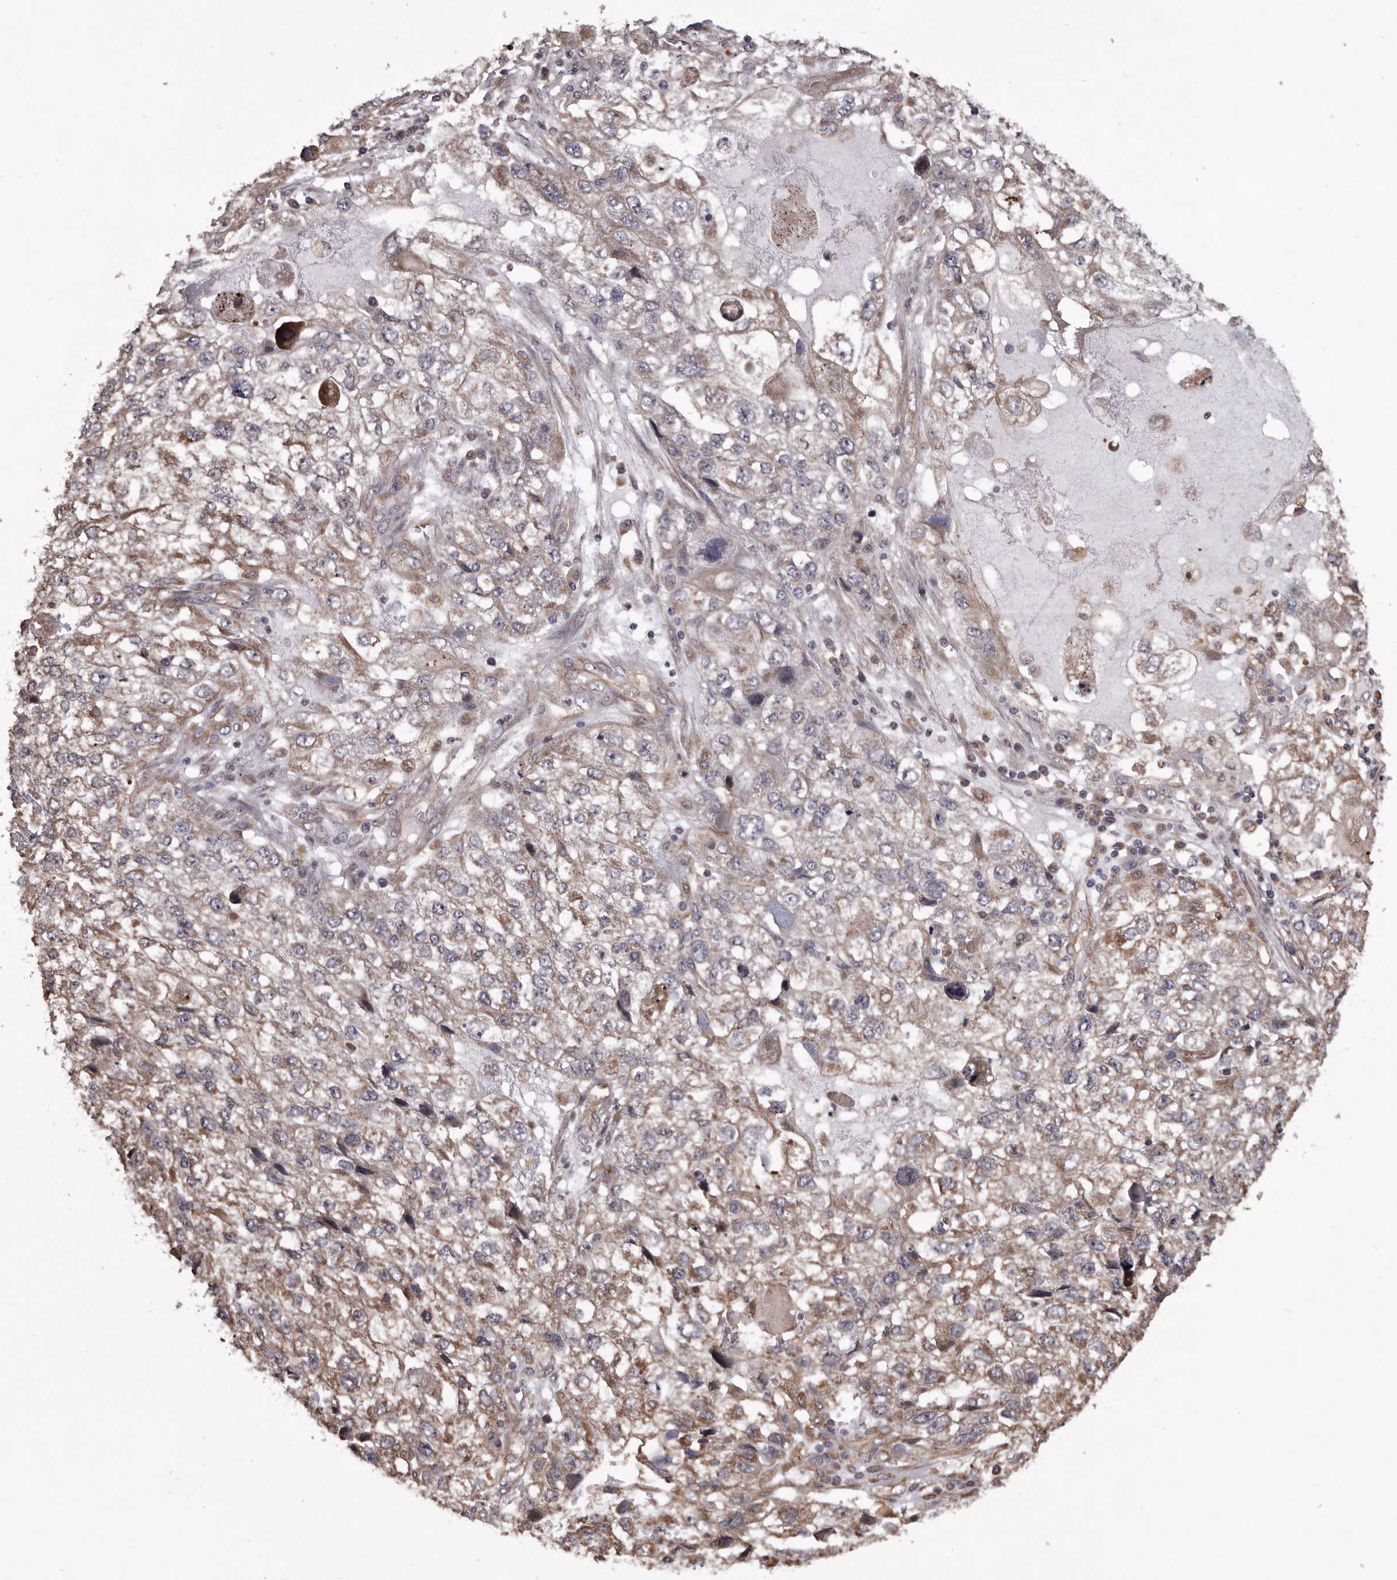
{"staining": {"intensity": "negative", "quantity": "none", "location": "none"}, "tissue": "endometrial cancer", "cell_type": "Tumor cells", "image_type": "cancer", "snomed": [{"axis": "morphology", "description": "Adenocarcinoma, NOS"}, {"axis": "topography", "description": "Endometrium"}], "caption": "This is a histopathology image of IHC staining of endometrial cancer (adenocarcinoma), which shows no staining in tumor cells. Brightfield microscopy of immunohistochemistry (IHC) stained with DAB (3,3'-diaminobenzidine) (brown) and hematoxylin (blue), captured at high magnification.", "gene": "CEP104", "patient": {"sex": "female", "age": 49}}